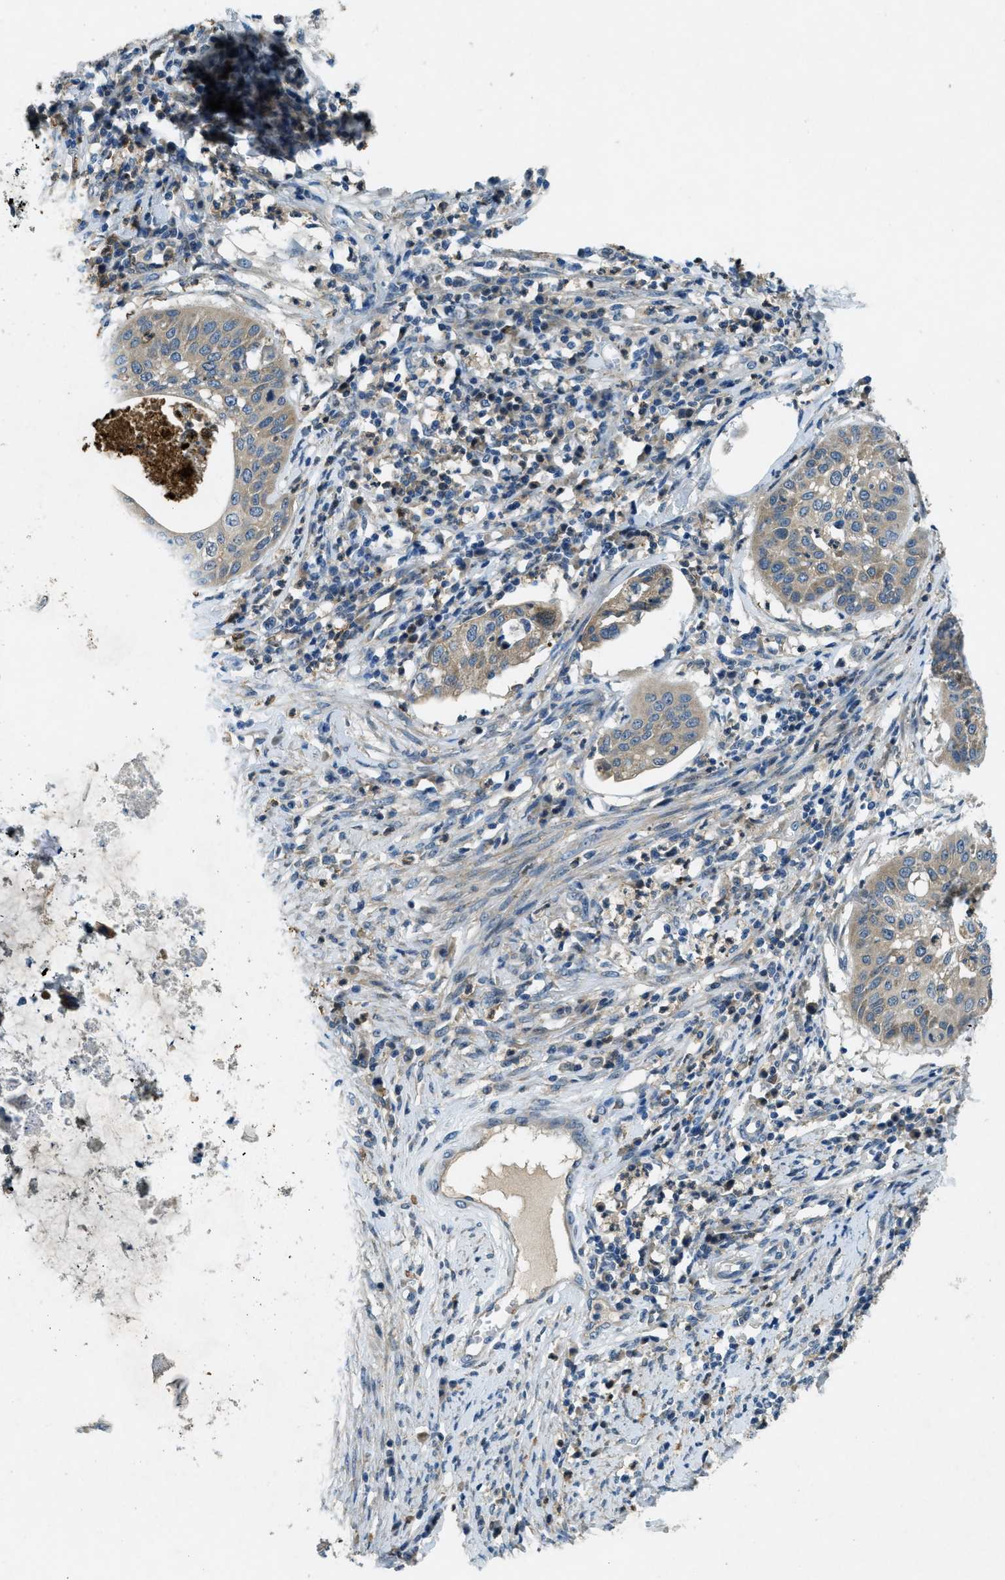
{"staining": {"intensity": "weak", "quantity": "25%-75%", "location": "cytoplasmic/membranous"}, "tissue": "cervical cancer", "cell_type": "Tumor cells", "image_type": "cancer", "snomed": [{"axis": "morphology", "description": "Normal tissue, NOS"}, {"axis": "morphology", "description": "Squamous cell carcinoma, NOS"}, {"axis": "topography", "description": "Cervix"}], "caption": "Weak cytoplasmic/membranous protein positivity is appreciated in about 25%-75% of tumor cells in cervical squamous cell carcinoma.", "gene": "SNX14", "patient": {"sex": "female", "age": 39}}